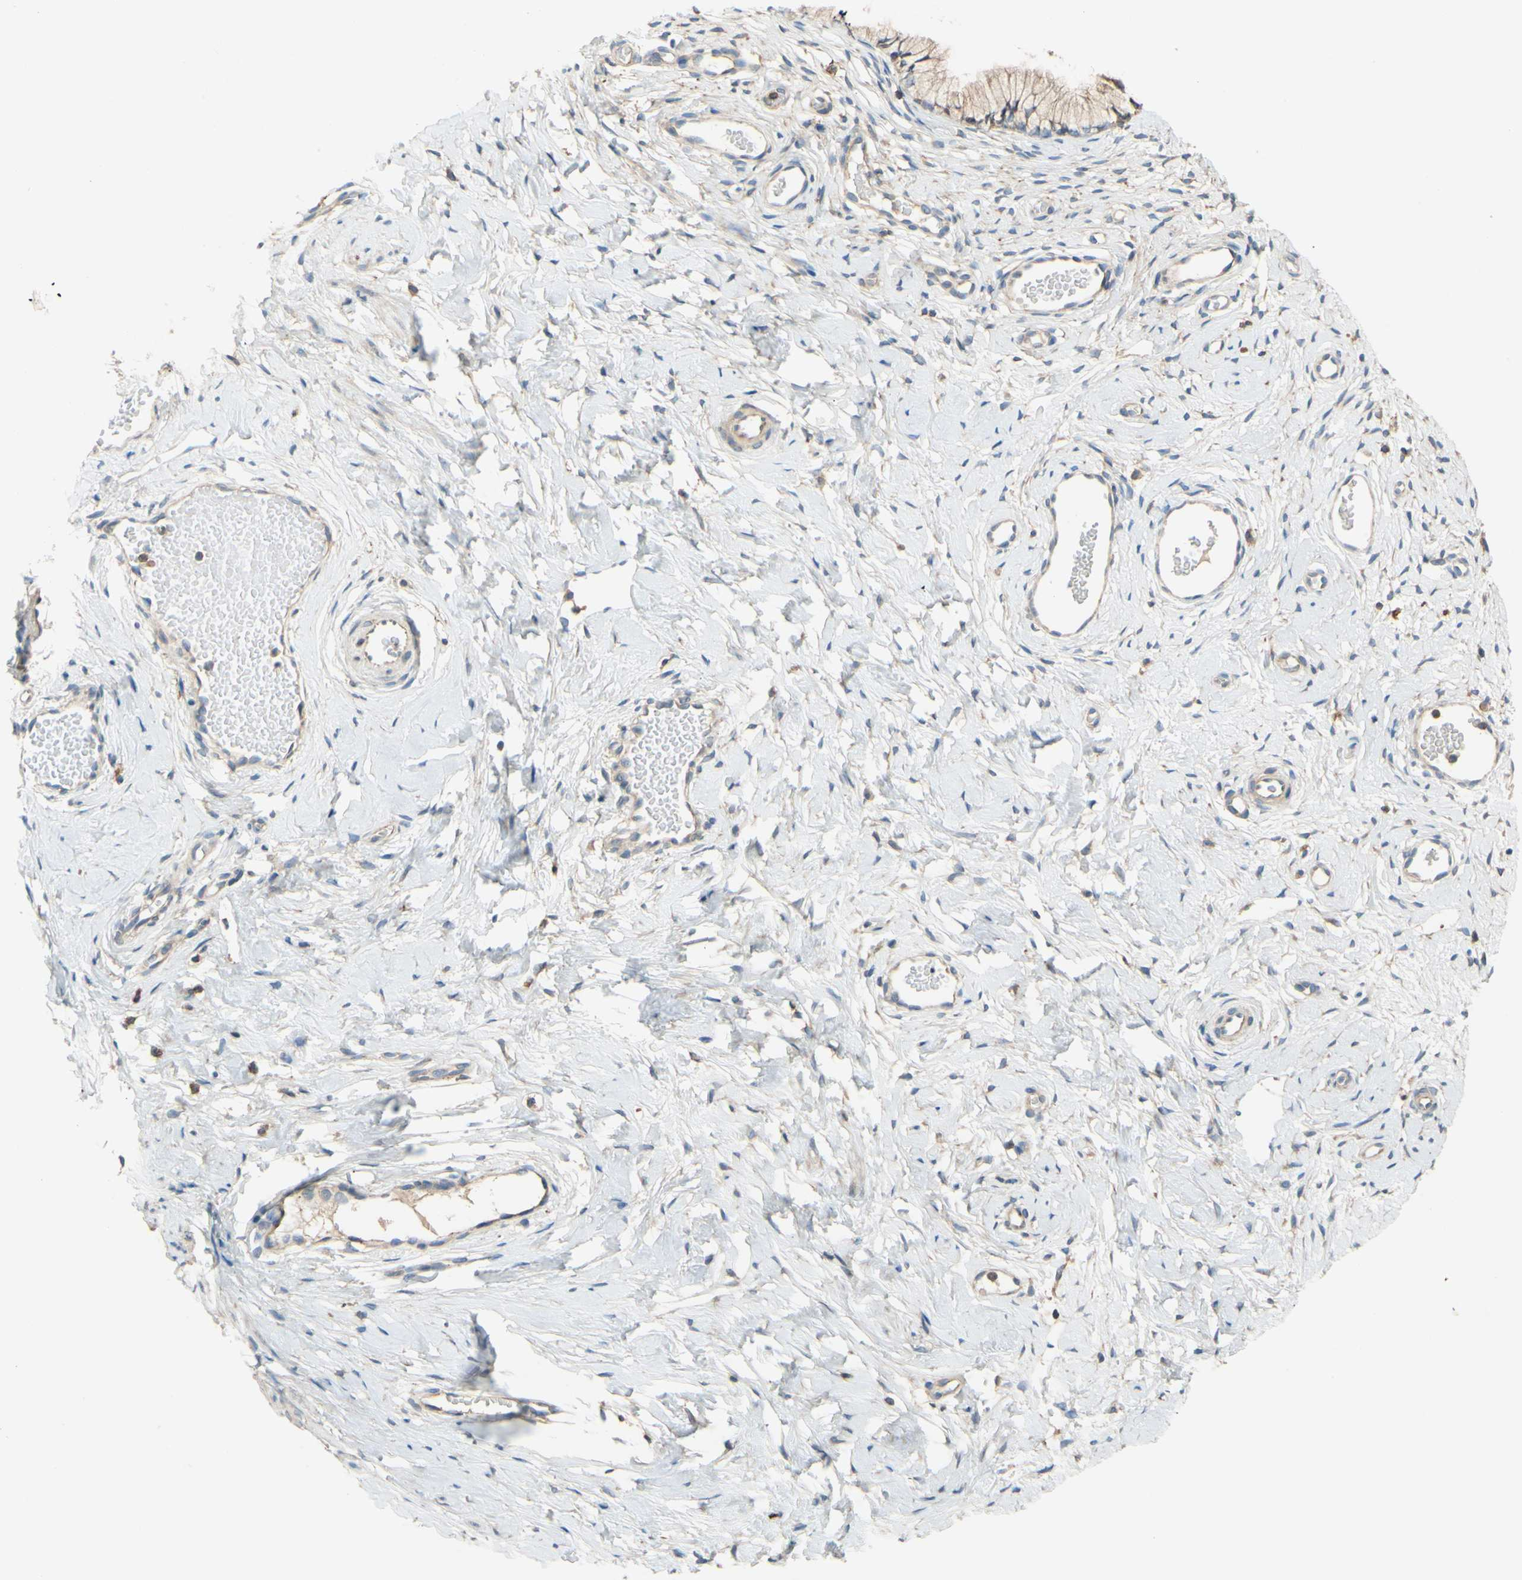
{"staining": {"intensity": "weak", "quantity": ">75%", "location": "cytoplasmic/membranous"}, "tissue": "cervix", "cell_type": "Glandular cells", "image_type": "normal", "snomed": [{"axis": "morphology", "description": "Normal tissue, NOS"}, {"axis": "topography", "description": "Cervix"}], "caption": "High-power microscopy captured an immunohistochemistry image of benign cervix, revealing weak cytoplasmic/membranous staining in approximately >75% of glandular cells. (IHC, brightfield microscopy, high magnification).", "gene": "POR", "patient": {"sex": "female", "age": 65}}